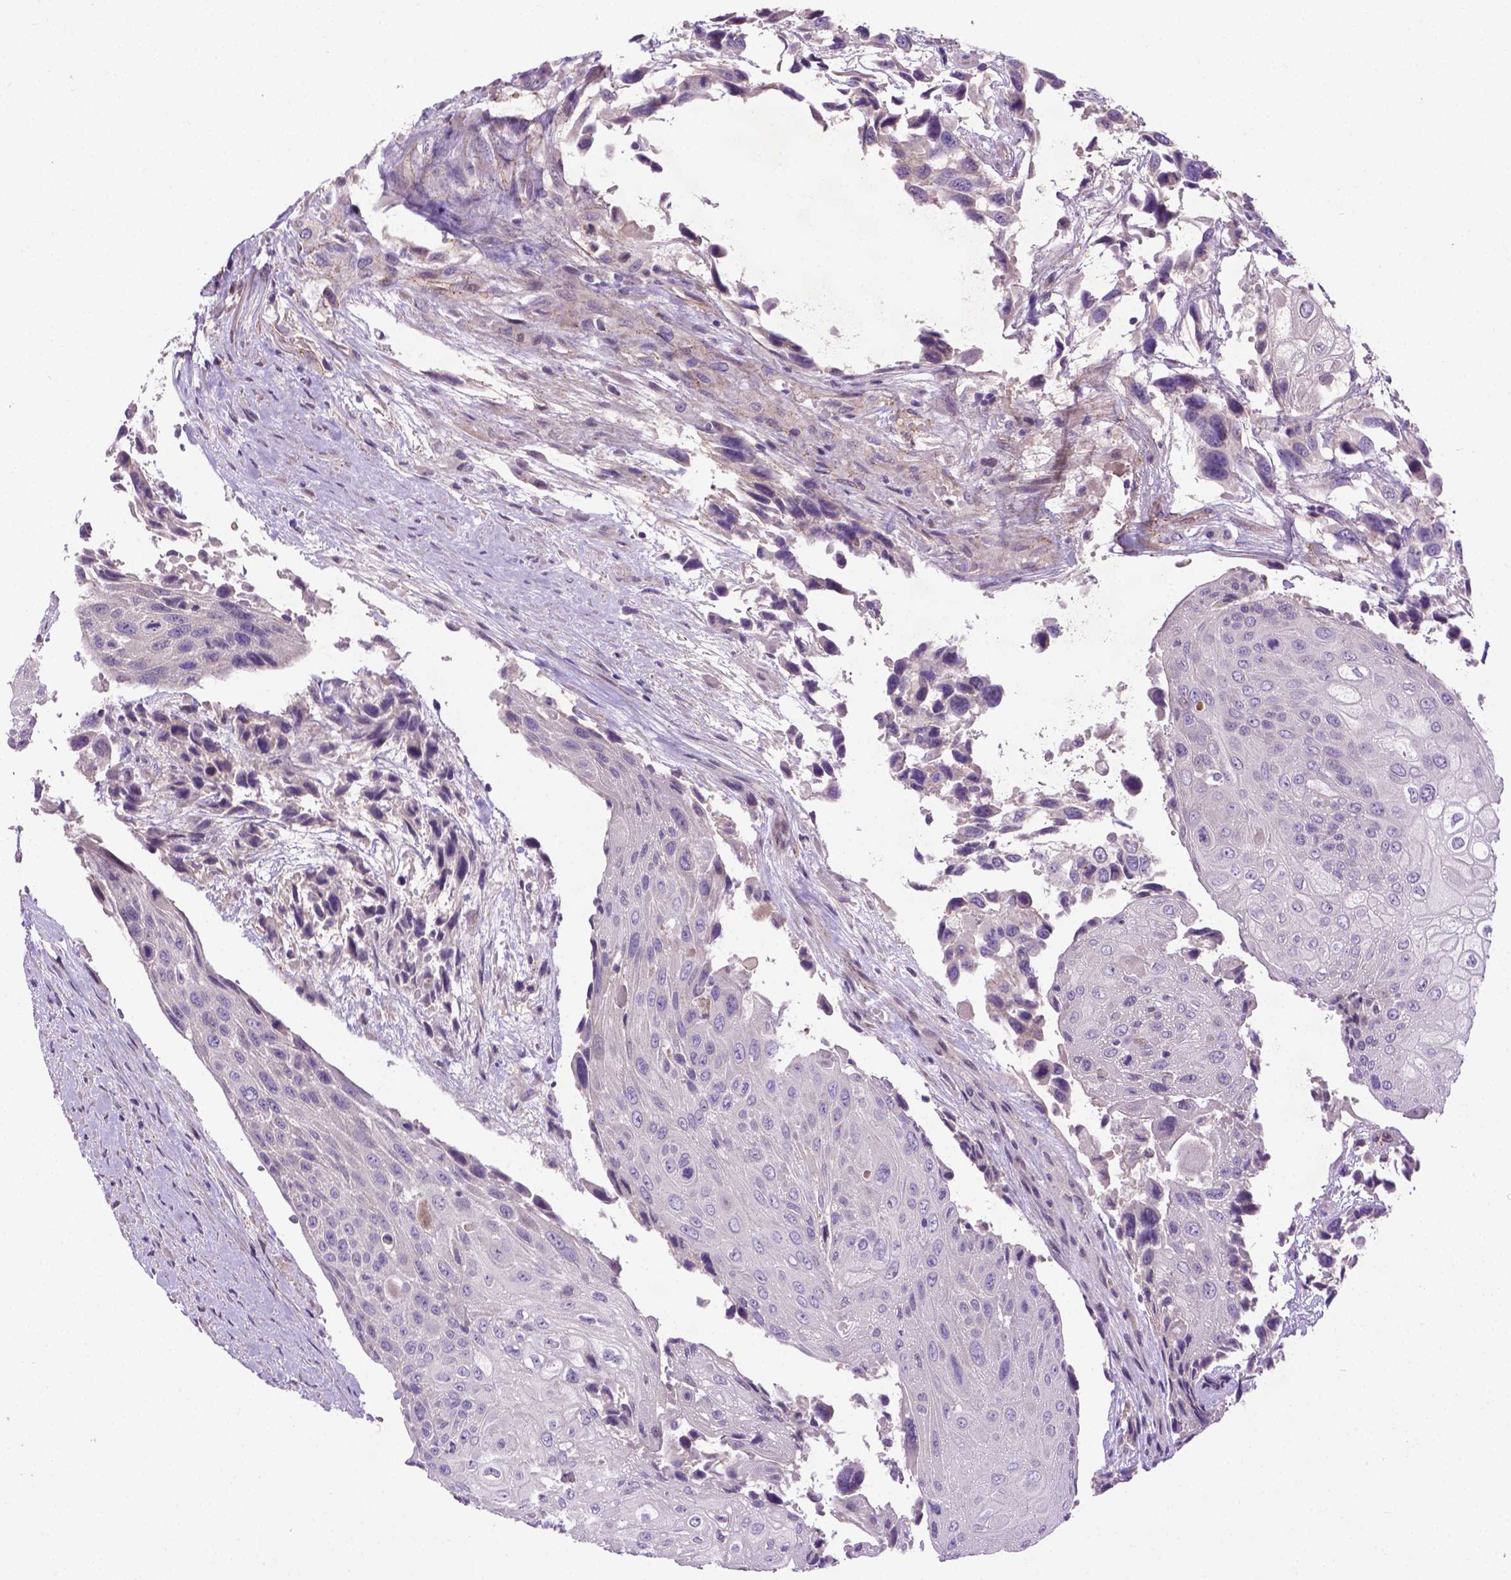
{"staining": {"intensity": "negative", "quantity": "none", "location": "none"}, "tissue": "urothelial cancer", "cell_type": "Tumor cells", "image_type": "cancer", "snomed": [{"axis": "morphology", "description": "Urothelial carcinoma, High grade"}, {"axis": "topography", "description": "Urinary bladder"}], "caption": "Immunohistochemistry (IHC) of human urothelial cancer demonstrates no staining in tumor cells. (DAB (3,3'-diaminobenzidine) immunohistochemistry visualized using brightfield microscopy, high magnification).", "gene": "CCER2", "patient": {"sex": "female", "age": 70}}